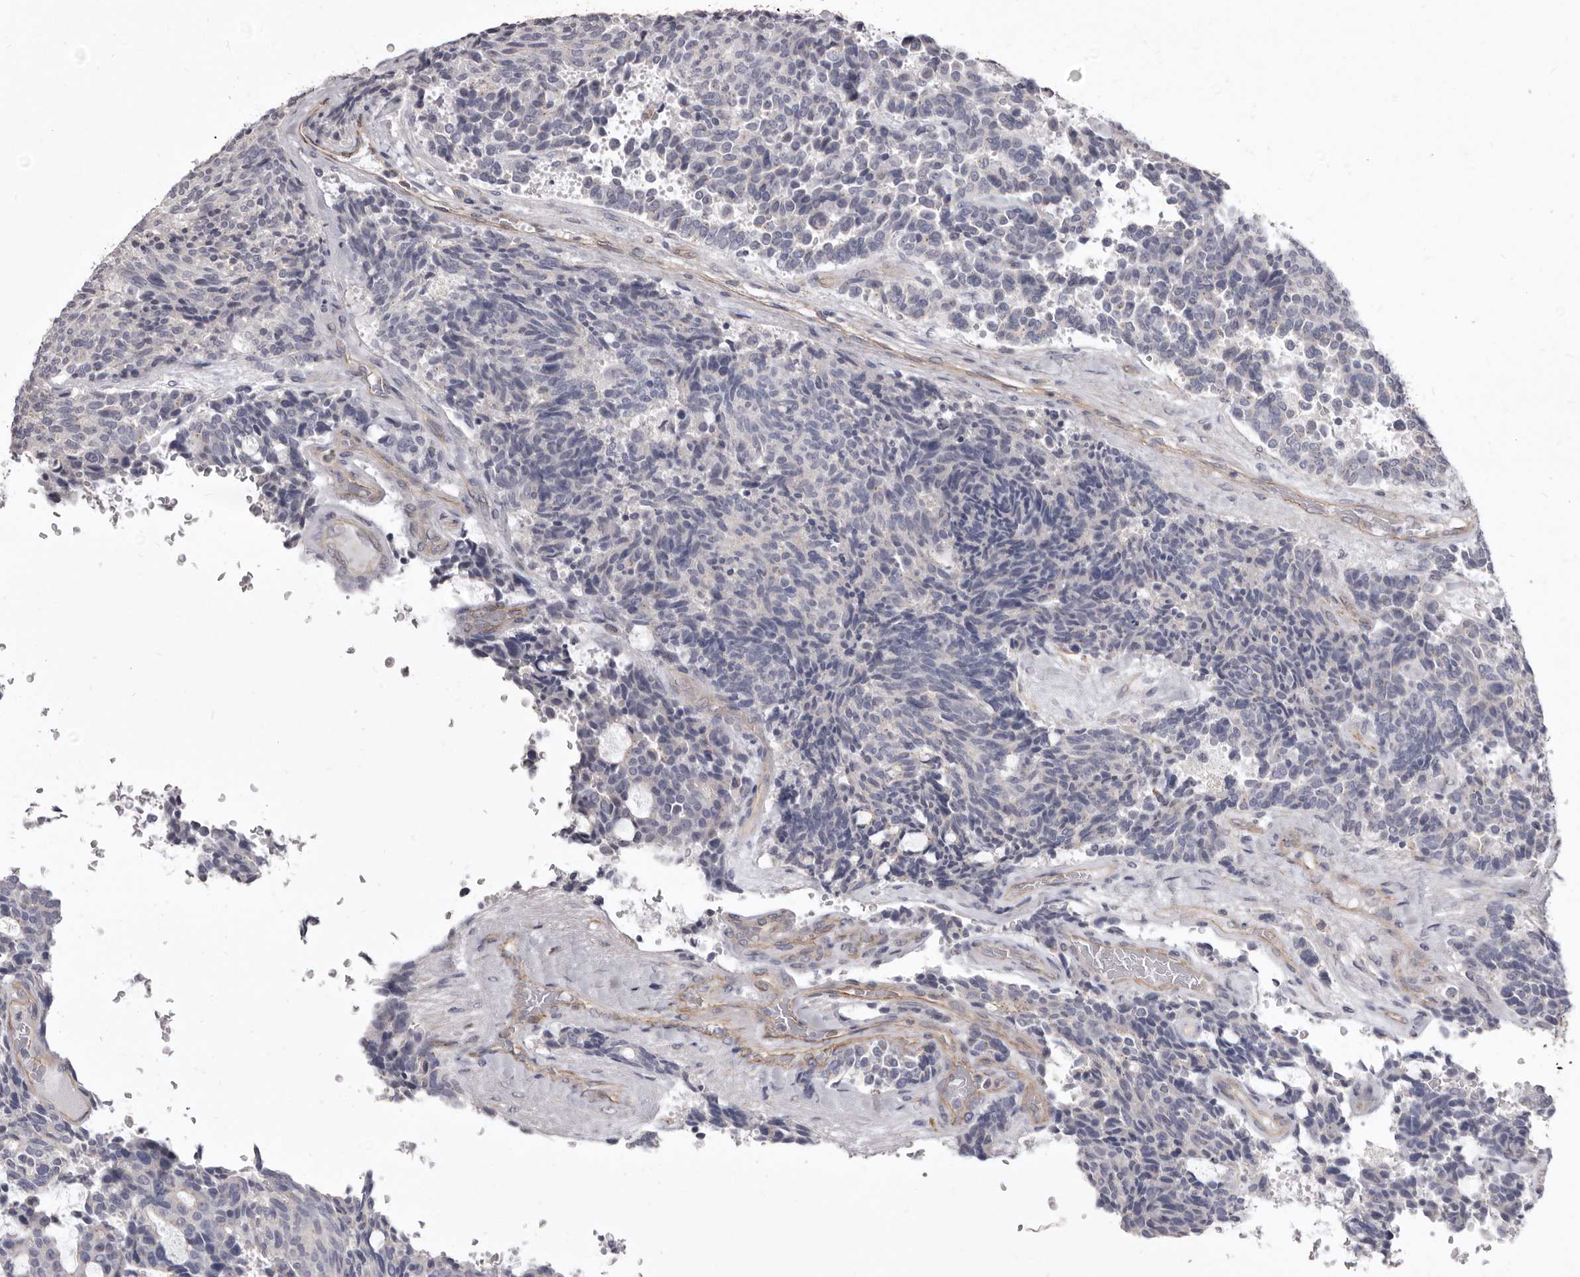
{"staining": {"intensity": "negative", "quantity": "none", "location": "none"}, "tissue": "carcinoid", "cell_type": "Tumor cells", "image_type": "cancer", "snomed": [{"axis": "morphology", "description": "Carcinoid, malignant, NOS"}, {"axis": "topography", "description": "Pancreas"}], "caption": "Human carcinoid stained for a protein using IHC exhibits no expression in tumor cells.", "gene": "P2RX6", "patient": {"sex": "female", "age": 54}}